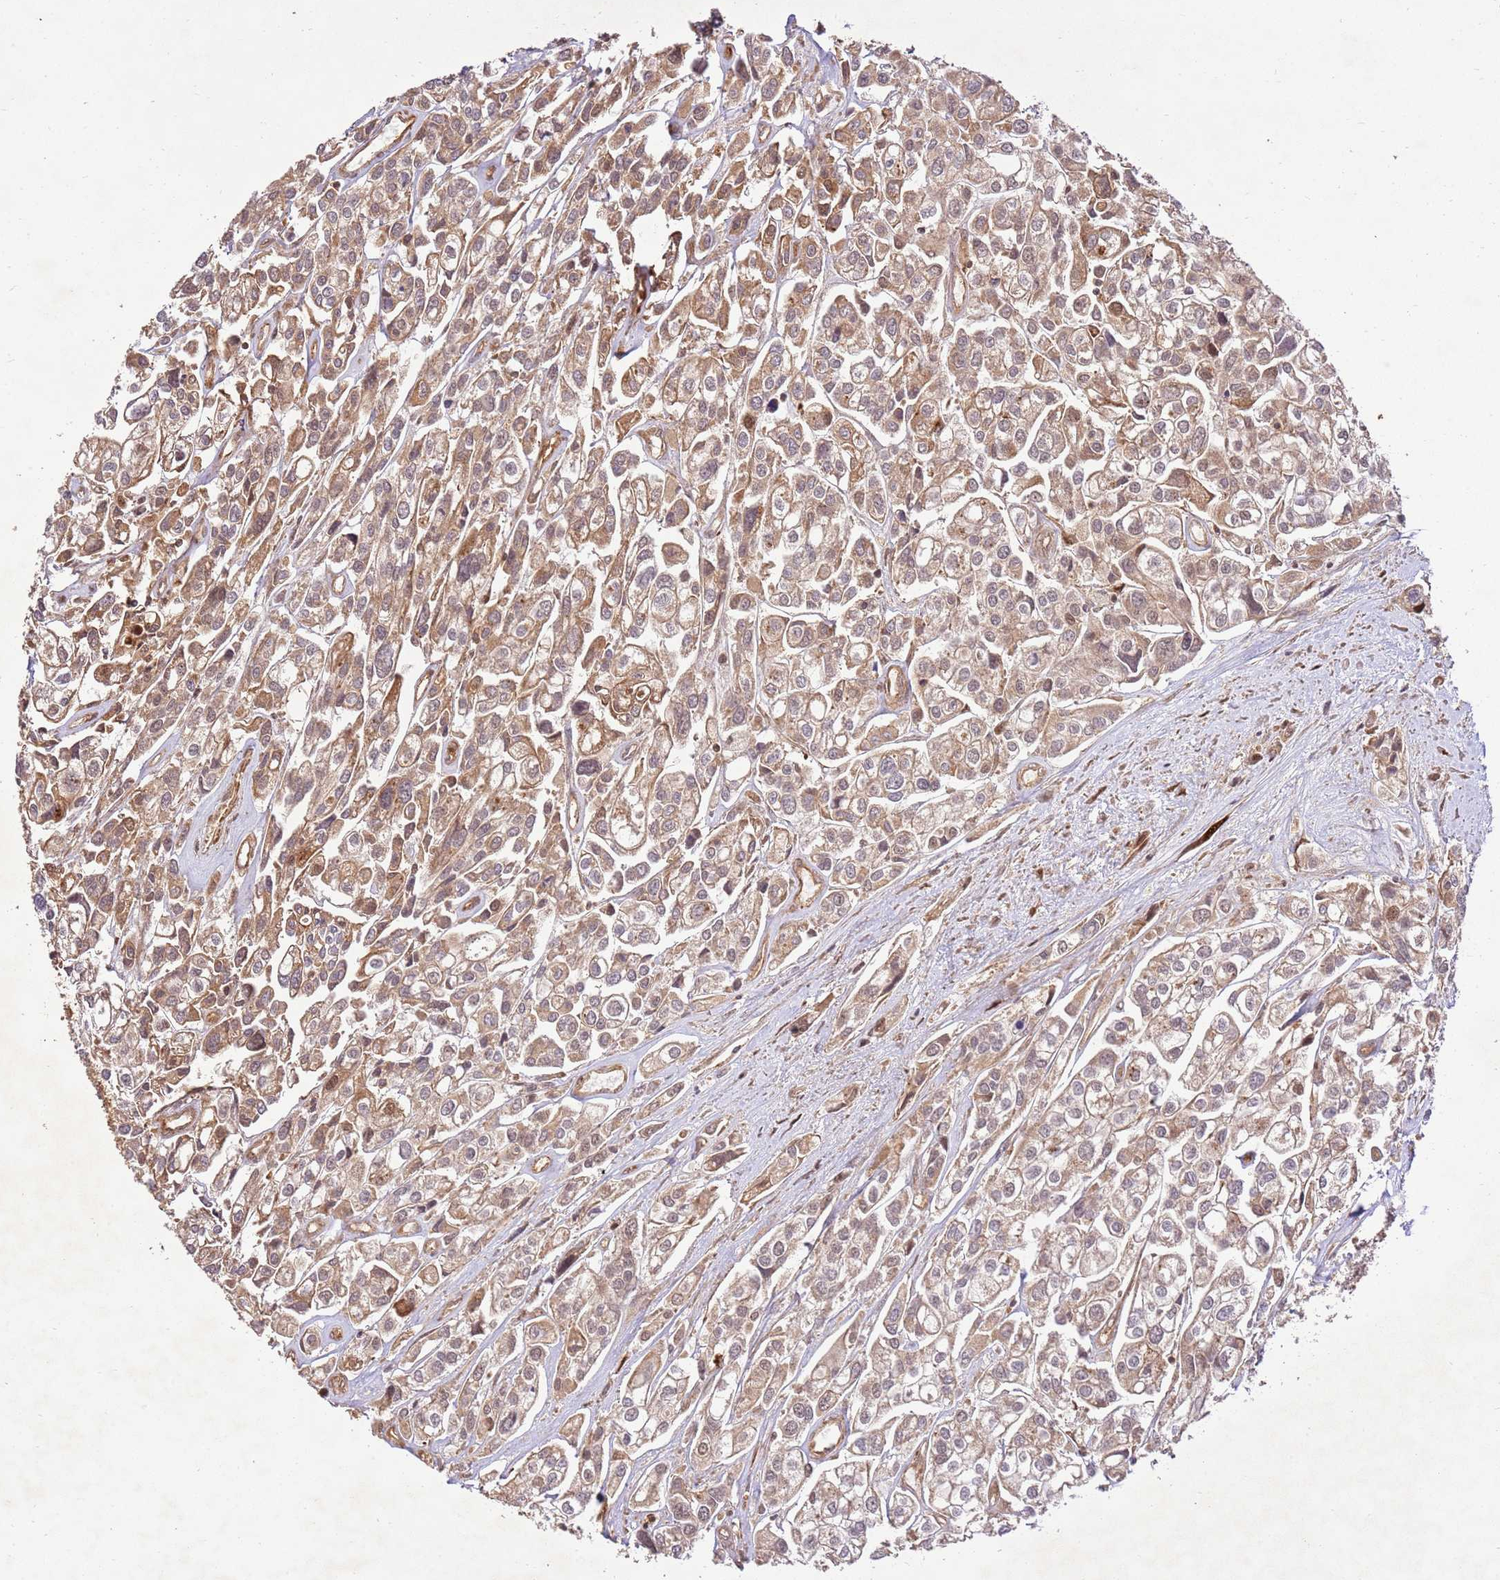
{"staining": {"intensity": "moderate", "quantity": ">75%", "location": "cytoplasmic/membranous"}, "tissue": "urothelial cancer", "cell_type": "Tumor cells", "image_type": "cancer", "snomed": [{"axis": "morphology", "description": "Urothelial carcinoma, High grade"}, {"axis": "topography", "description": "Urinary bladder"}], "caption": "The immunohistochemical stain highlights moderate cytoplasmic/membranous expression in tumor cells of urothelial cancer tissue. (DAB IHC, brown staining for protein, blue staining for nuclei).", "gene": "KATNAL2", "patient": {"sex": "male", "age": 67}}